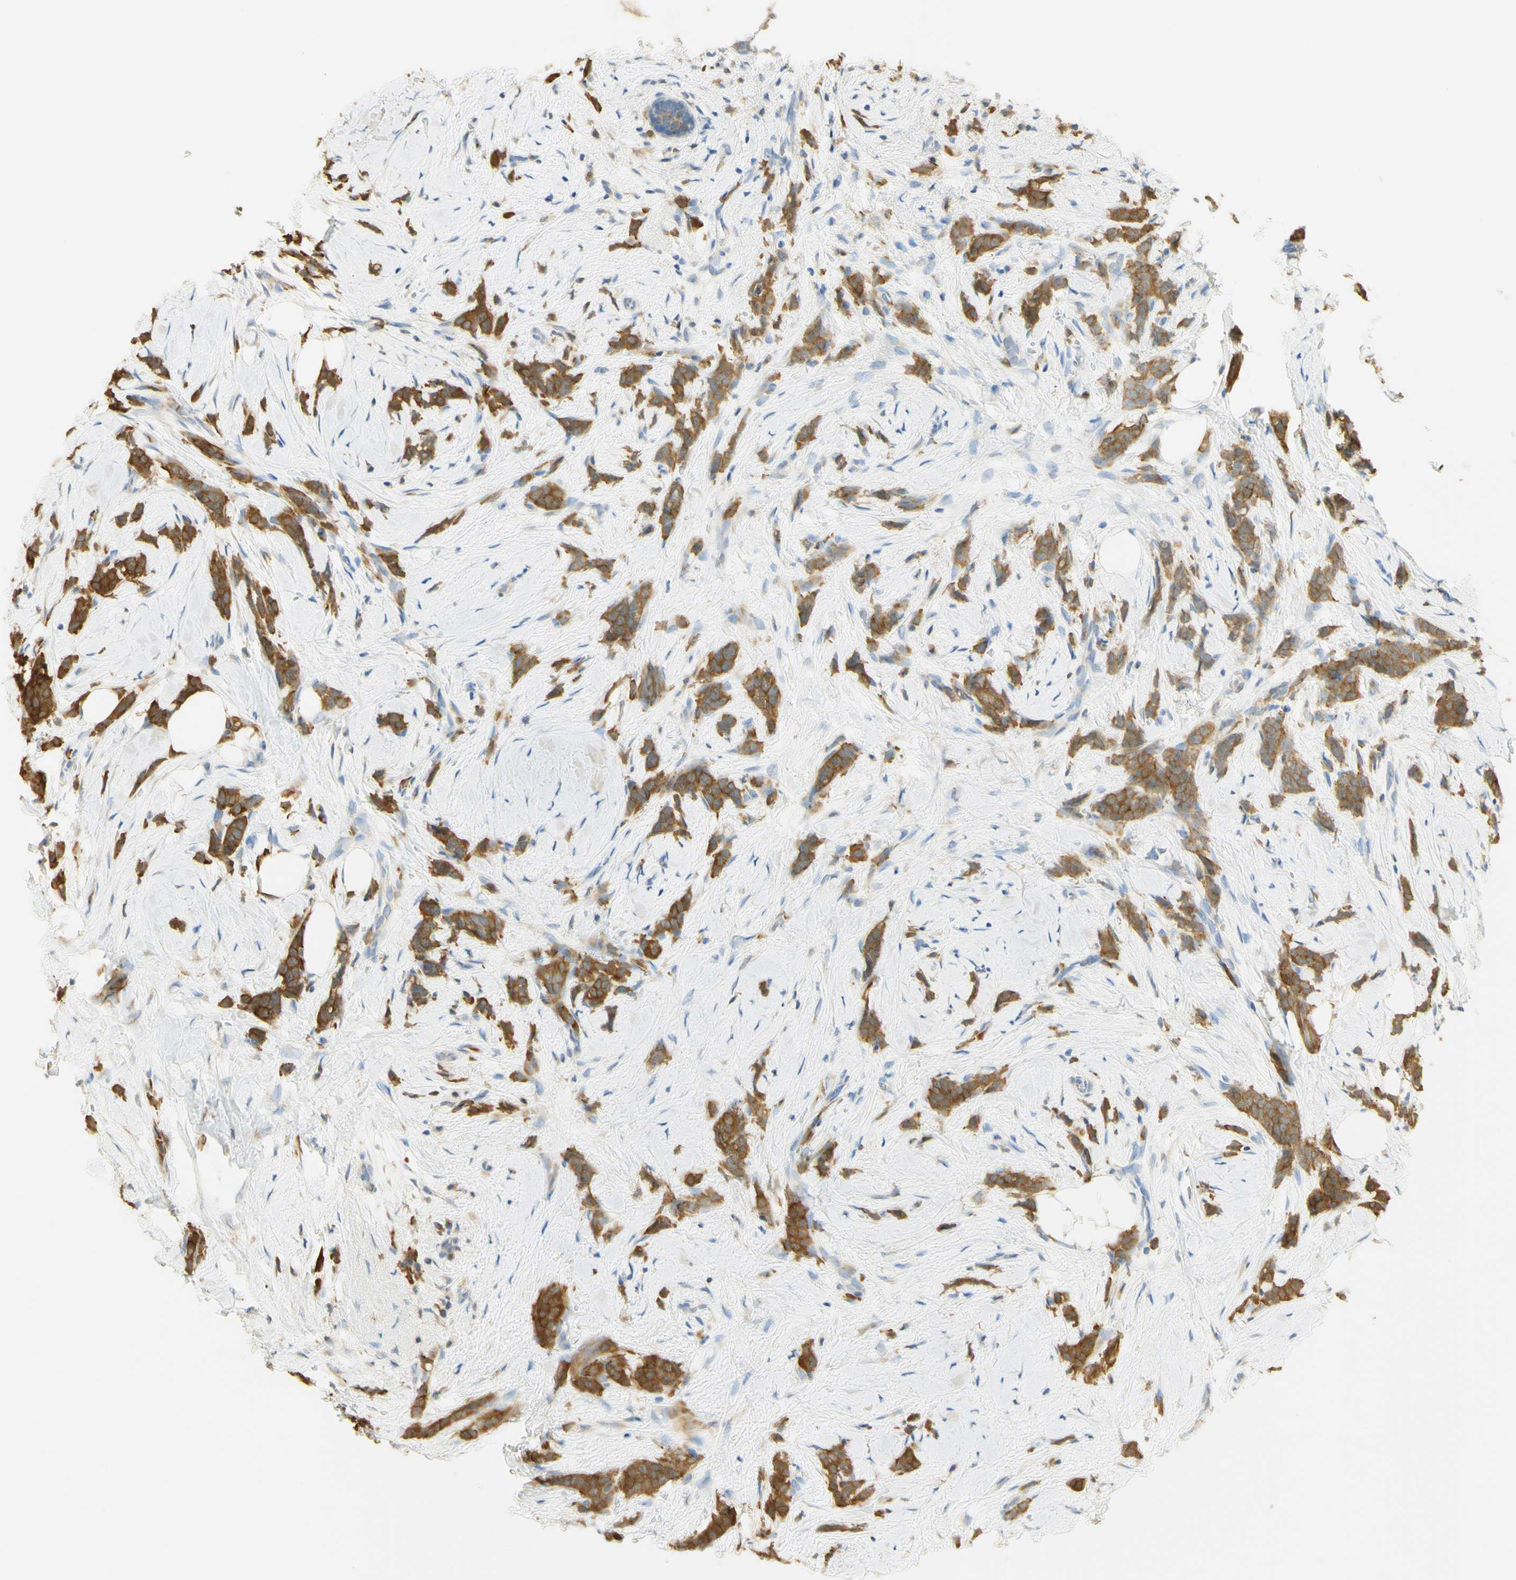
{"staining": {"intensity": "strong", "quantity": ">75%", "location": "cytoplasmic/membranous"}, "tissue": "breast cancer", "cell_type": "Tumor cells", "image_type": "cancer", "snomed": [{"axis": "morphology", "description": "Lobular carcinoma, in situ"}, {"axis": "morphology", "description": "Lobular carcinoma"}, {"axis": "topography", "description": "Breast"}], "caption": "Brown immunohistochemical staining in human lobular carcinoma (breast) exhibits strong cytoplasmic/membranous expression in about >75% of tumor cells. The staining was performed using DAB (3,3'-diaminobenzidine), with brown indicating positive protein expression. Nuclei are stained blue with hematoxylin.", "gene": "PAK1", "patient": {"sex": "female", "age": 41}}